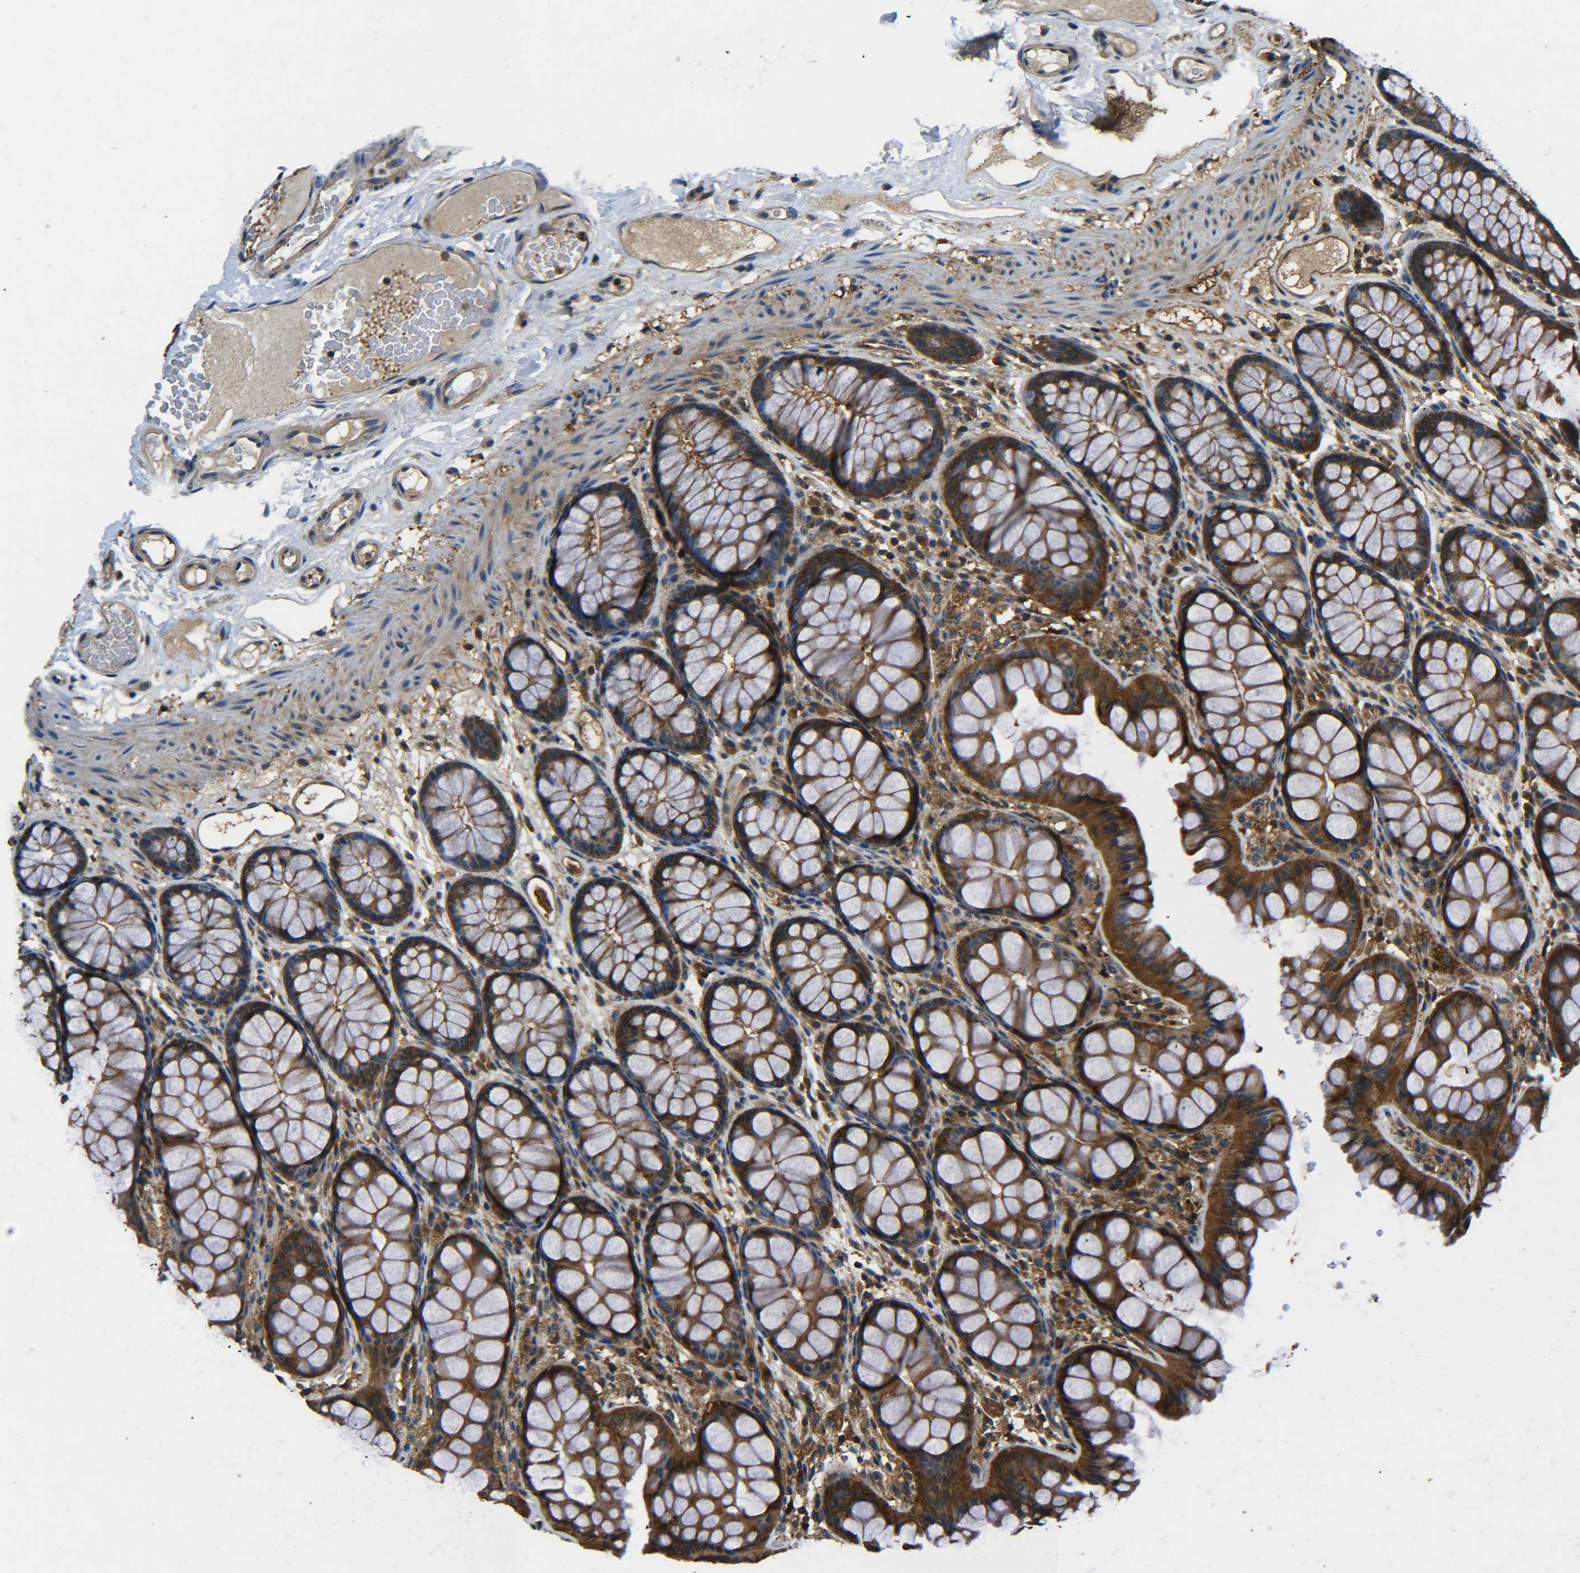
{"staining": {"intensity": "moderate", "quantity": ">75%", "location": "cytoplasmic/membranous"}, "tissue": "colon", "cell_type": "Endothelial cells", "image_type": "normal", "snomed": [{"axis": "morphology", "description": "Normal tissue, NOS"}, {"axis": "topography", "description": "Colon"}], "caption": "Brown immunohistochemical staining in benign human colon demonstrates moderate cytoplasmic/membranous expression in approximately >75% of endothelial cells. The staining was performed using DAB to visualize the protein expression in brown, while the nuclei were stained in blue with hematoxylin (Magnification: 20x).", "gene": "PREB", "patient": {"sex": "female", "age": 55}}